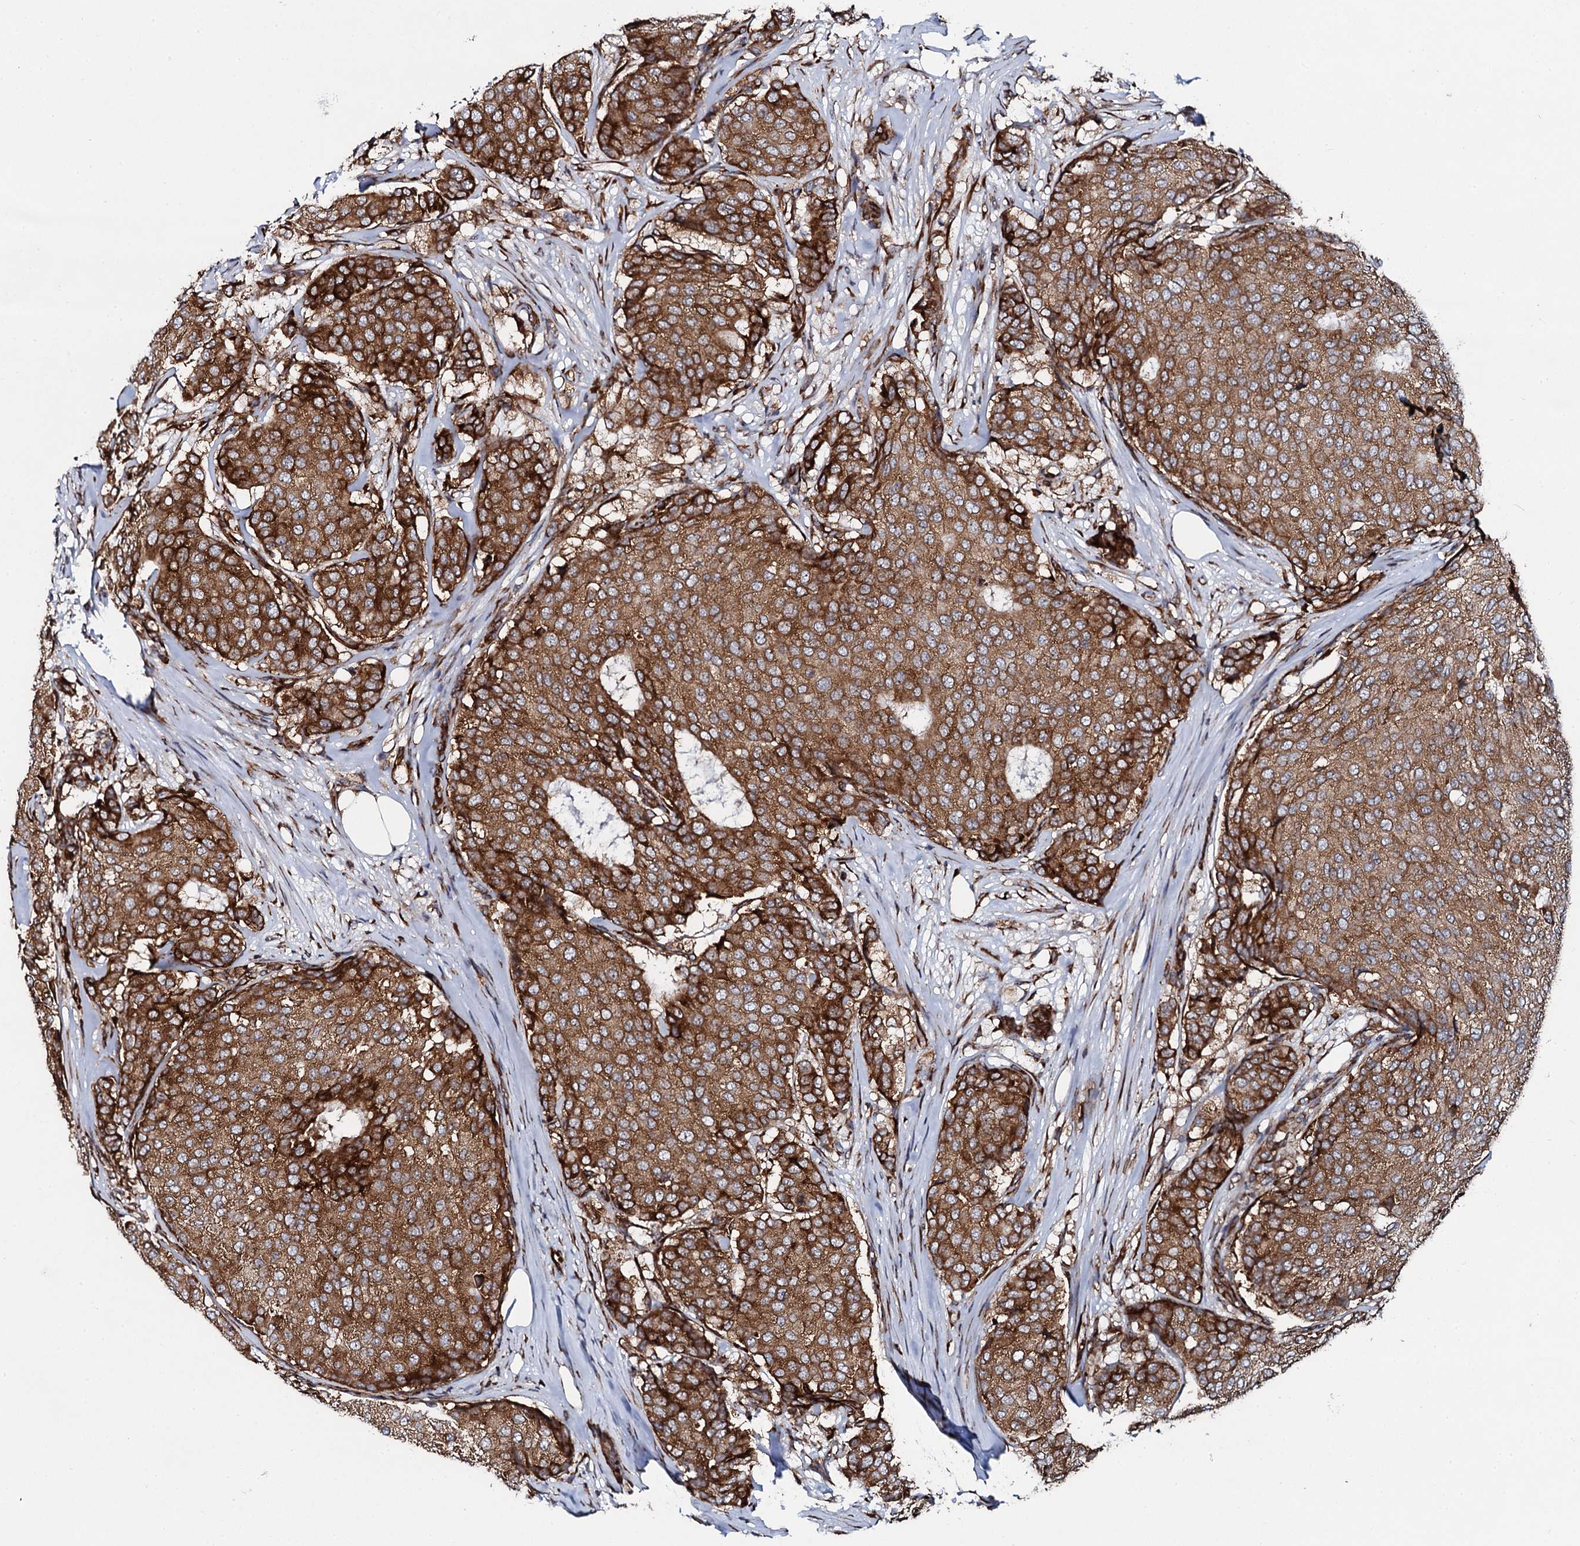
{"staining": {"intensity": "strong", "quantity": ">75%", "location": "cytoplasmic/membranous"}, "tissue": "breast cancer", "cell_type": "Tumor cells", "image_type": "cancer", "snomed": [{"axis": "morphology", "description": "Duct carcinoma"}, {"axis": "topography", "description": "Breast"}], "caption": "Immunohistochemistry (IHC) micrograph of neoplastic tissue: breast cancer (infiltrating ductal carcinoma) stained using IHC reveals high levels of strong protein expression localized specifically in the cytoplasmic/membranous of tumor cells, appearing as a cytoplasmic/membranous brown color.", "gene": "SPTY2D1", "patient": {"sex": "female", "age": 75}}